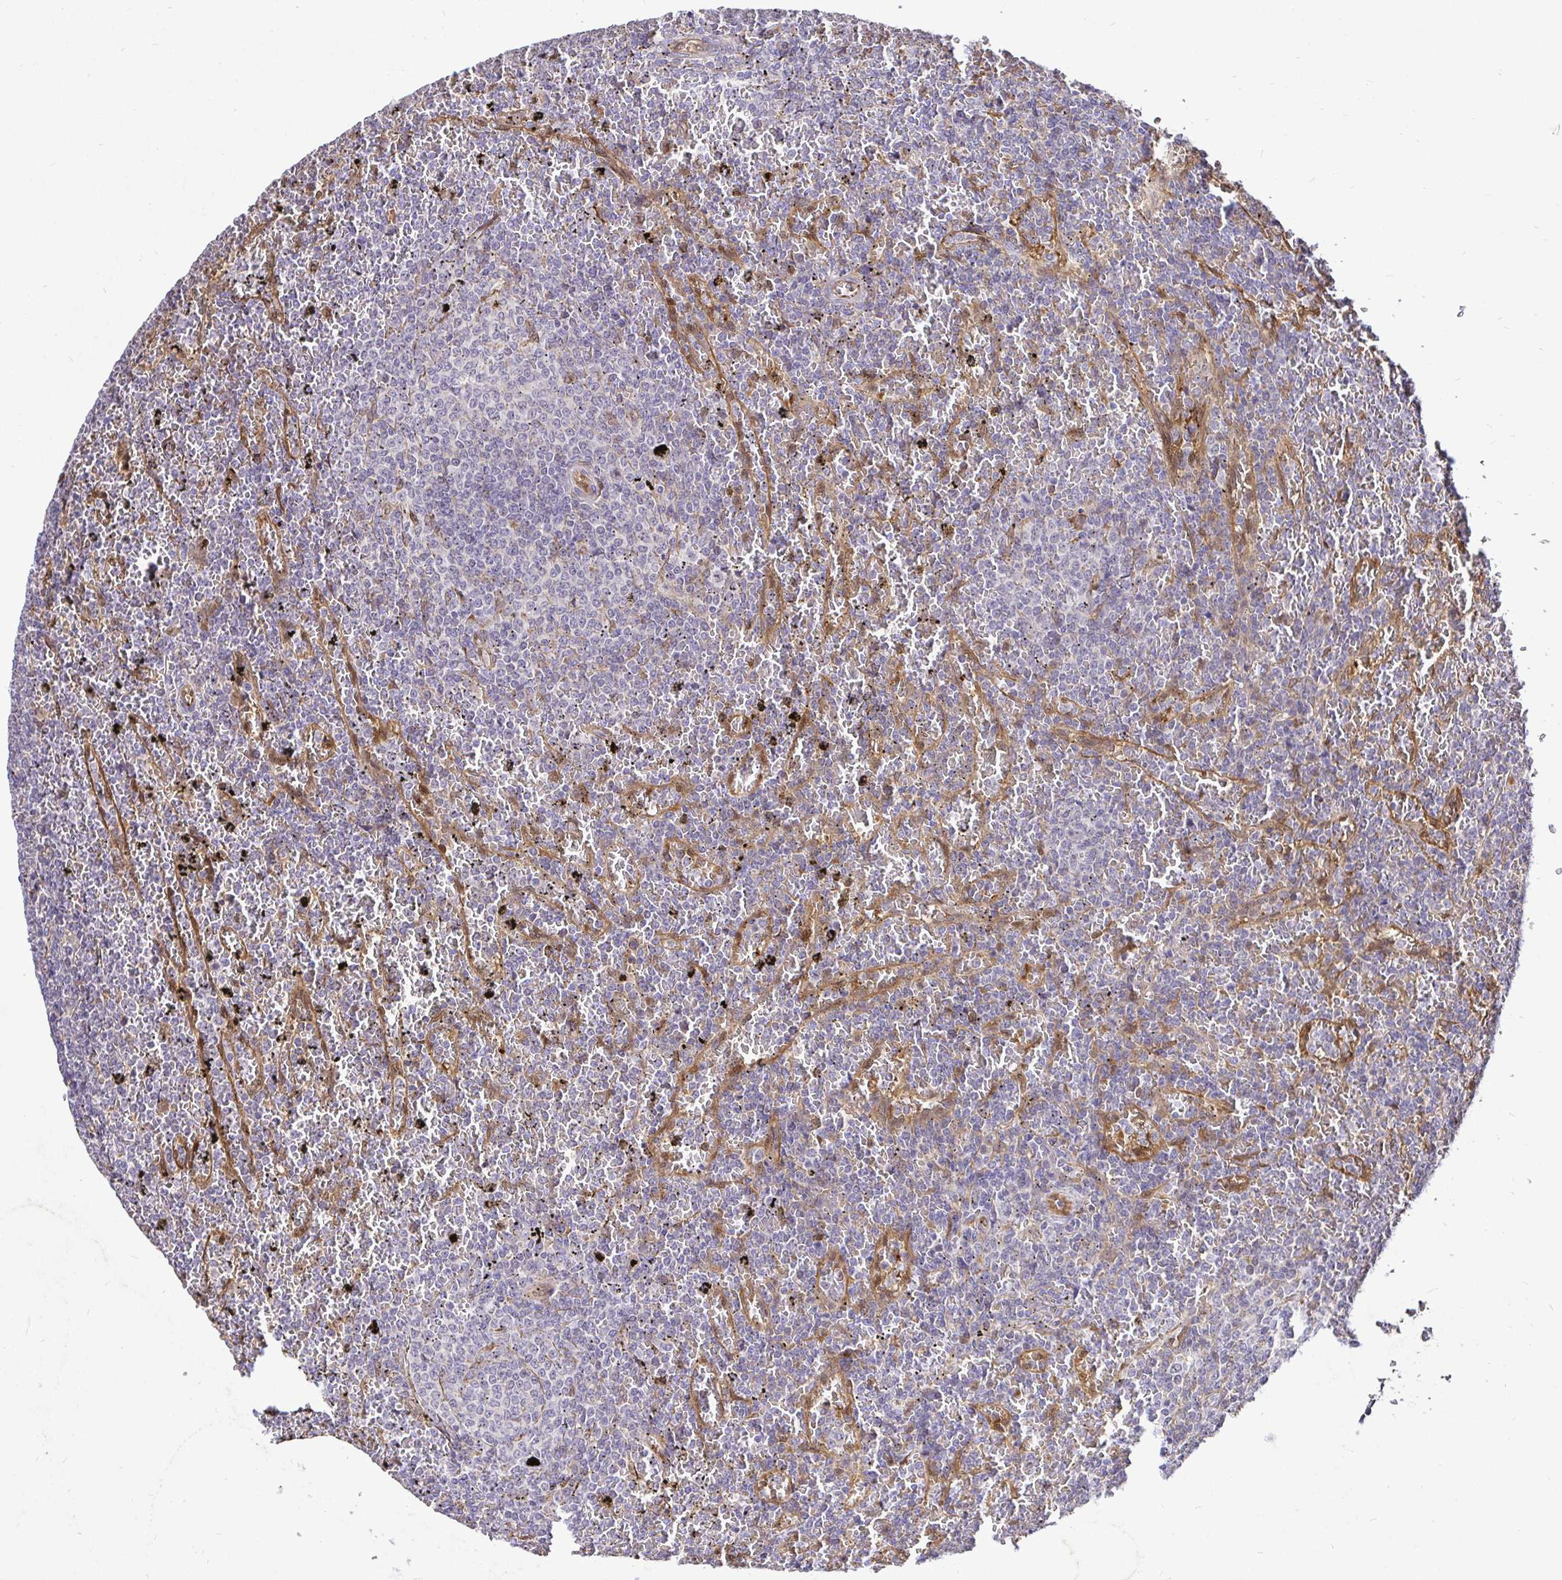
{"staining": {"intensity": "negative", "quantity": "none", "location": "none"}, "tissue": "lymphoma", "cell_type": "Tumor cells", "image_type": "cancer", "snomed": [{"axis": "morphology", "description": "Malignant lymphoma, non-Hodgkin's type, Low grade"}, {"axis": "topography", "description": "Spleen"}], "caption": "Malignant lymphoma, non-Hodgkin's type (low-grade) was stained to show a protein in brown. There is no significant staining in tumor cells.", "gene": "CCDC122", "patient": {"sex": "female", "age": 77}}